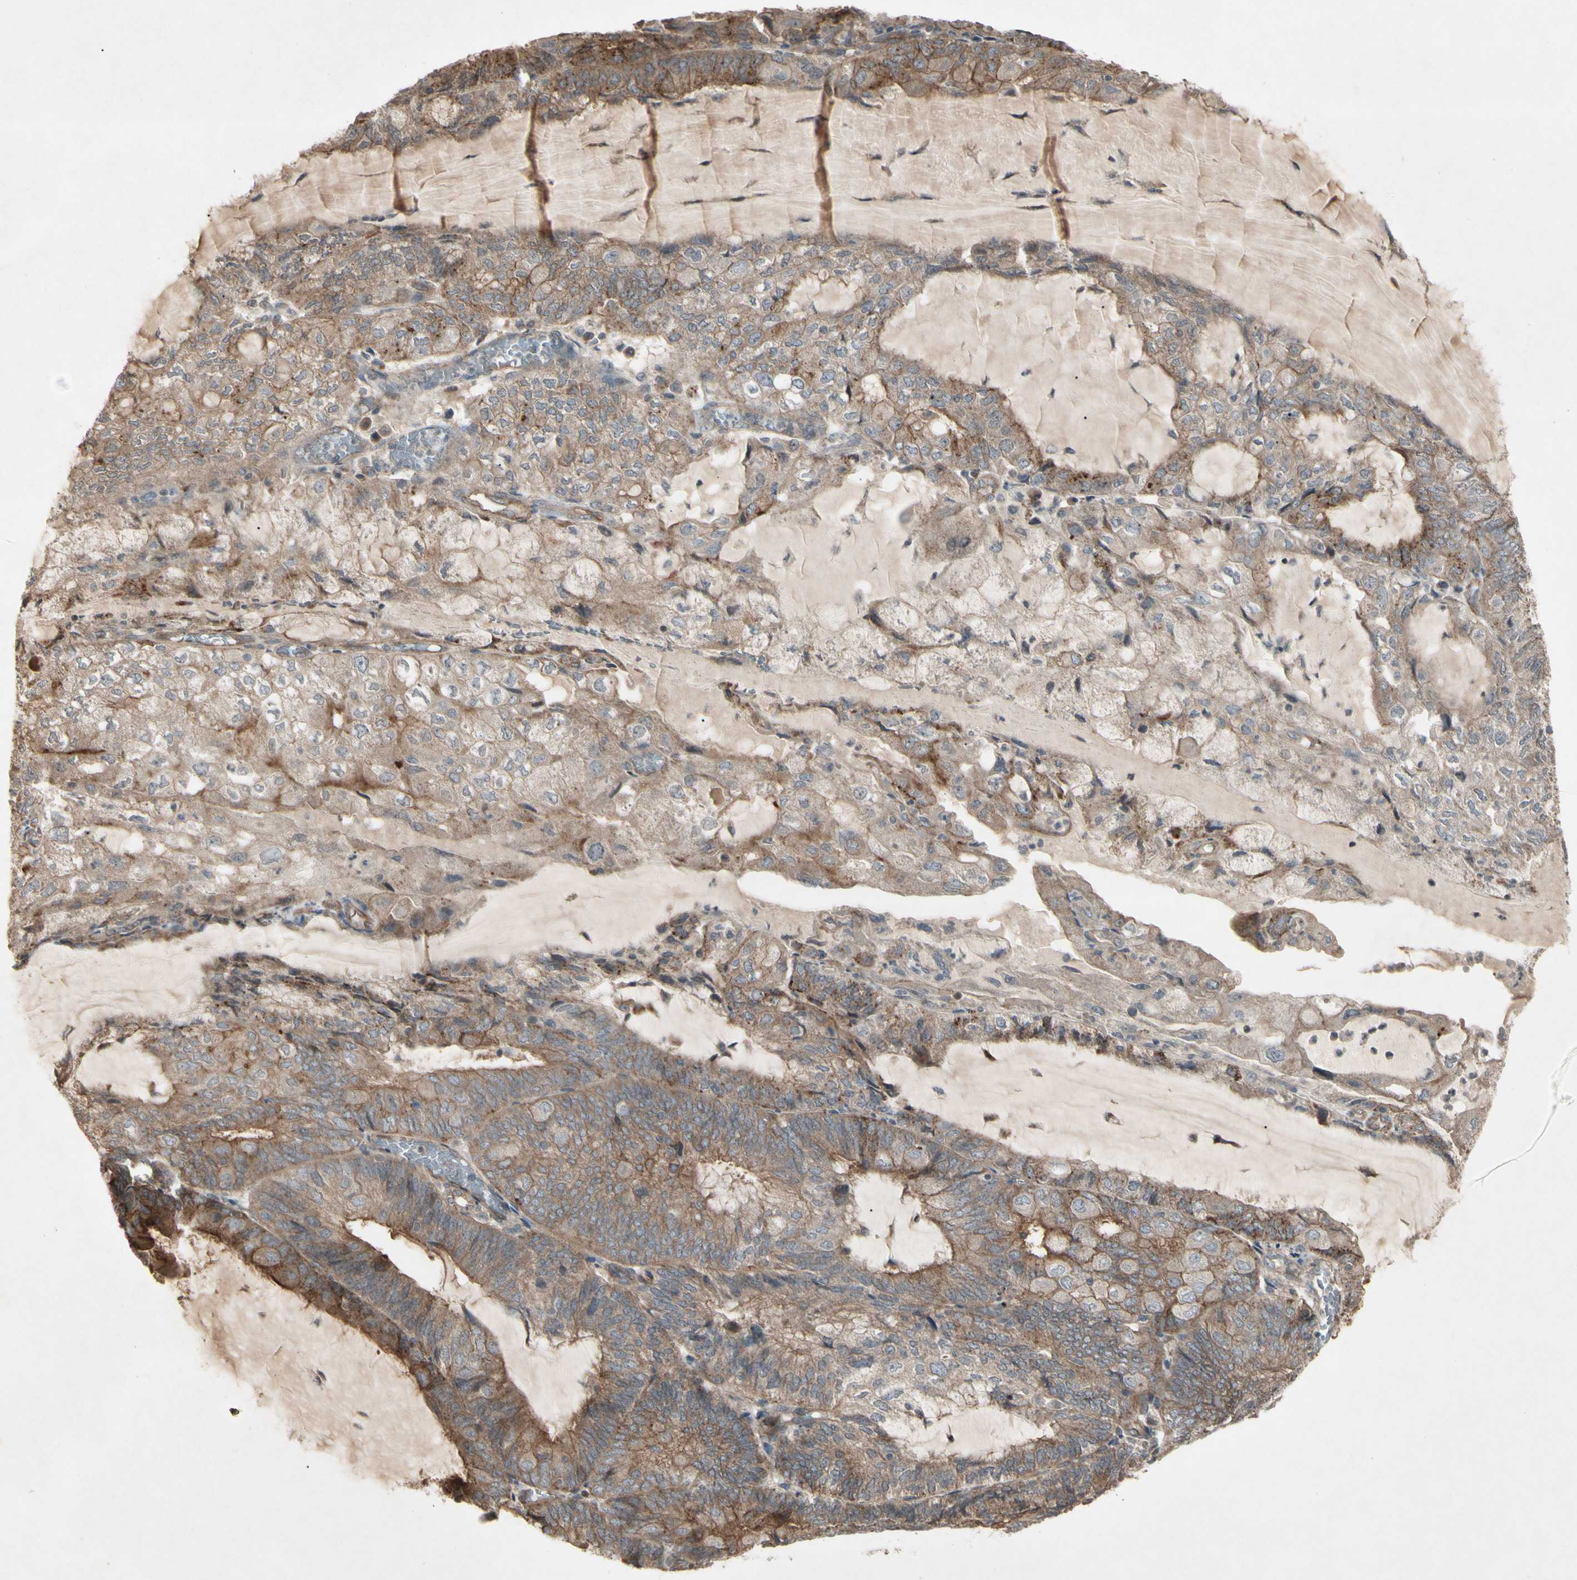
{"staining": {"intensity": "moderate", "quantity": "25%-75%", "location": "cytoplasmic/membranous"}, "tissue": "endometrial cancer", "cell_type": "Tumor cells", "image_type": "cancer", "snomed": [{"axis": "morphology", "description": "Adenocarcinoma, NOS"}, {"axis": "topography", "description": "Endometrium"}], "caption": "Immunohistochemical staining of endometrial cancer (adenocarcinoma) reveals medium levels of moderate cytoplasmic/membranous protein staining in approximately 25%-75% of tumor cells.", "gene": "JAG1", "patient": {"sex": "female", "age": 81}}